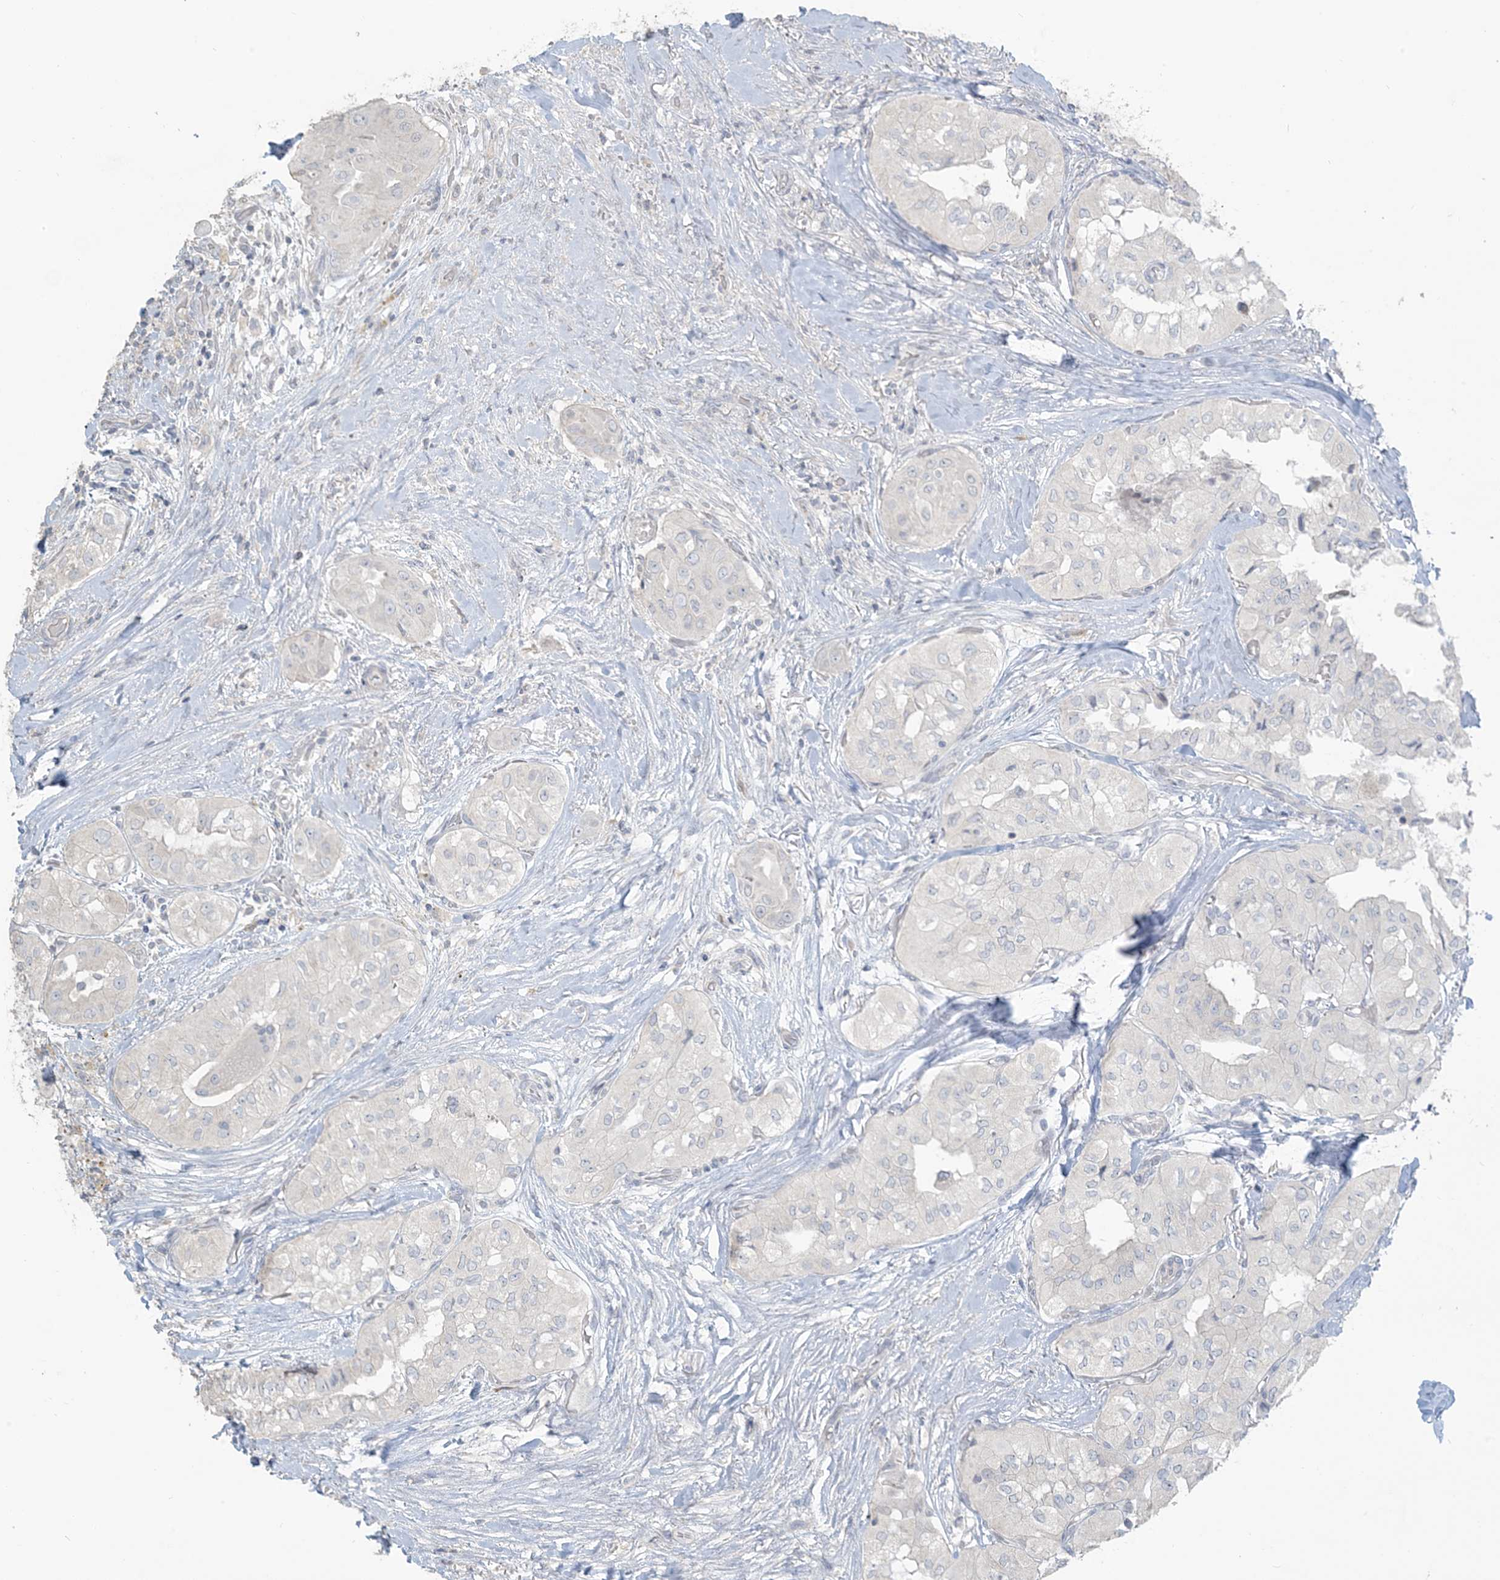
{"staining": {"intensity": "negative", "quantity": "none", "location": "none"}, "tissue": "thyroid cancer", "cell_type": "Tumor cells", "image_type": "cancer", "snomed": [{"axis": "morphology", "description": "Papillary adenocarcinoma, NOS"}, {"axis": "topography", "description": "Thyroid gland"}], "caption": "There is no significant positivity in tumor cells of thyroid cancer (papillary adenocarcinoma).", "gene": "NPHS2", "patient": {"sex": "female", "age": 59}}